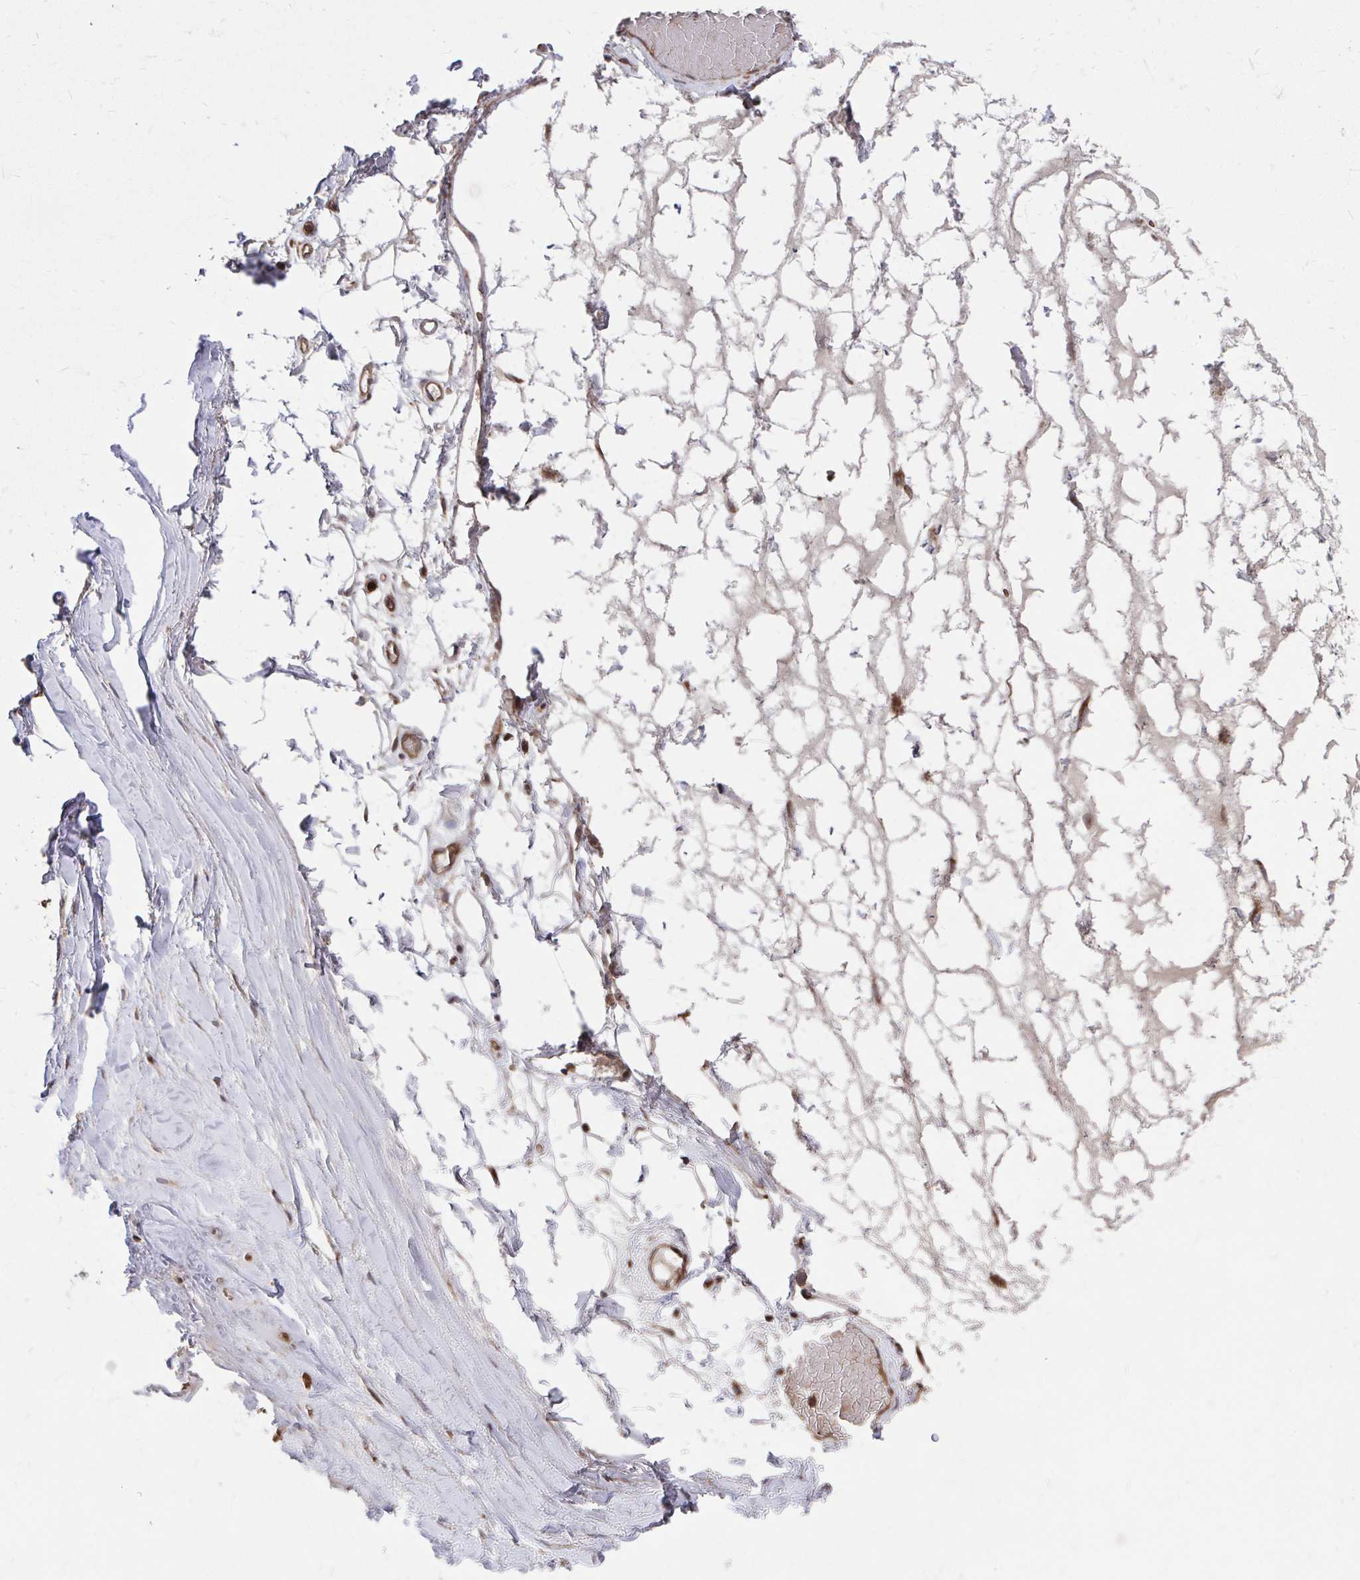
{"staining": {"intensity": "moderate", "quantity": ">75%", "location": "cytoplasmic/membranous"}, "tissue": "soft tissue", "cell_type": "Chondrocytes", "image_type": "normal", "snomed": [{"axis": "morphology", "description": "Normal tissue, NOS"}, {"axis": "topography", "description": "Lymph node"}, {"axis": "topography", "description": "Cartilage tissue"}, {"axis": "topography", "description": "Nasopharynx"}], "caption": "Normal soft tissue exhibits moderate cytoplasmic/membranous staining in about >75% of chondrocytes, visualized by immunohistochemistry.", "gene": "FAM89A", "patient": {"sex": "male", "age": 63}}